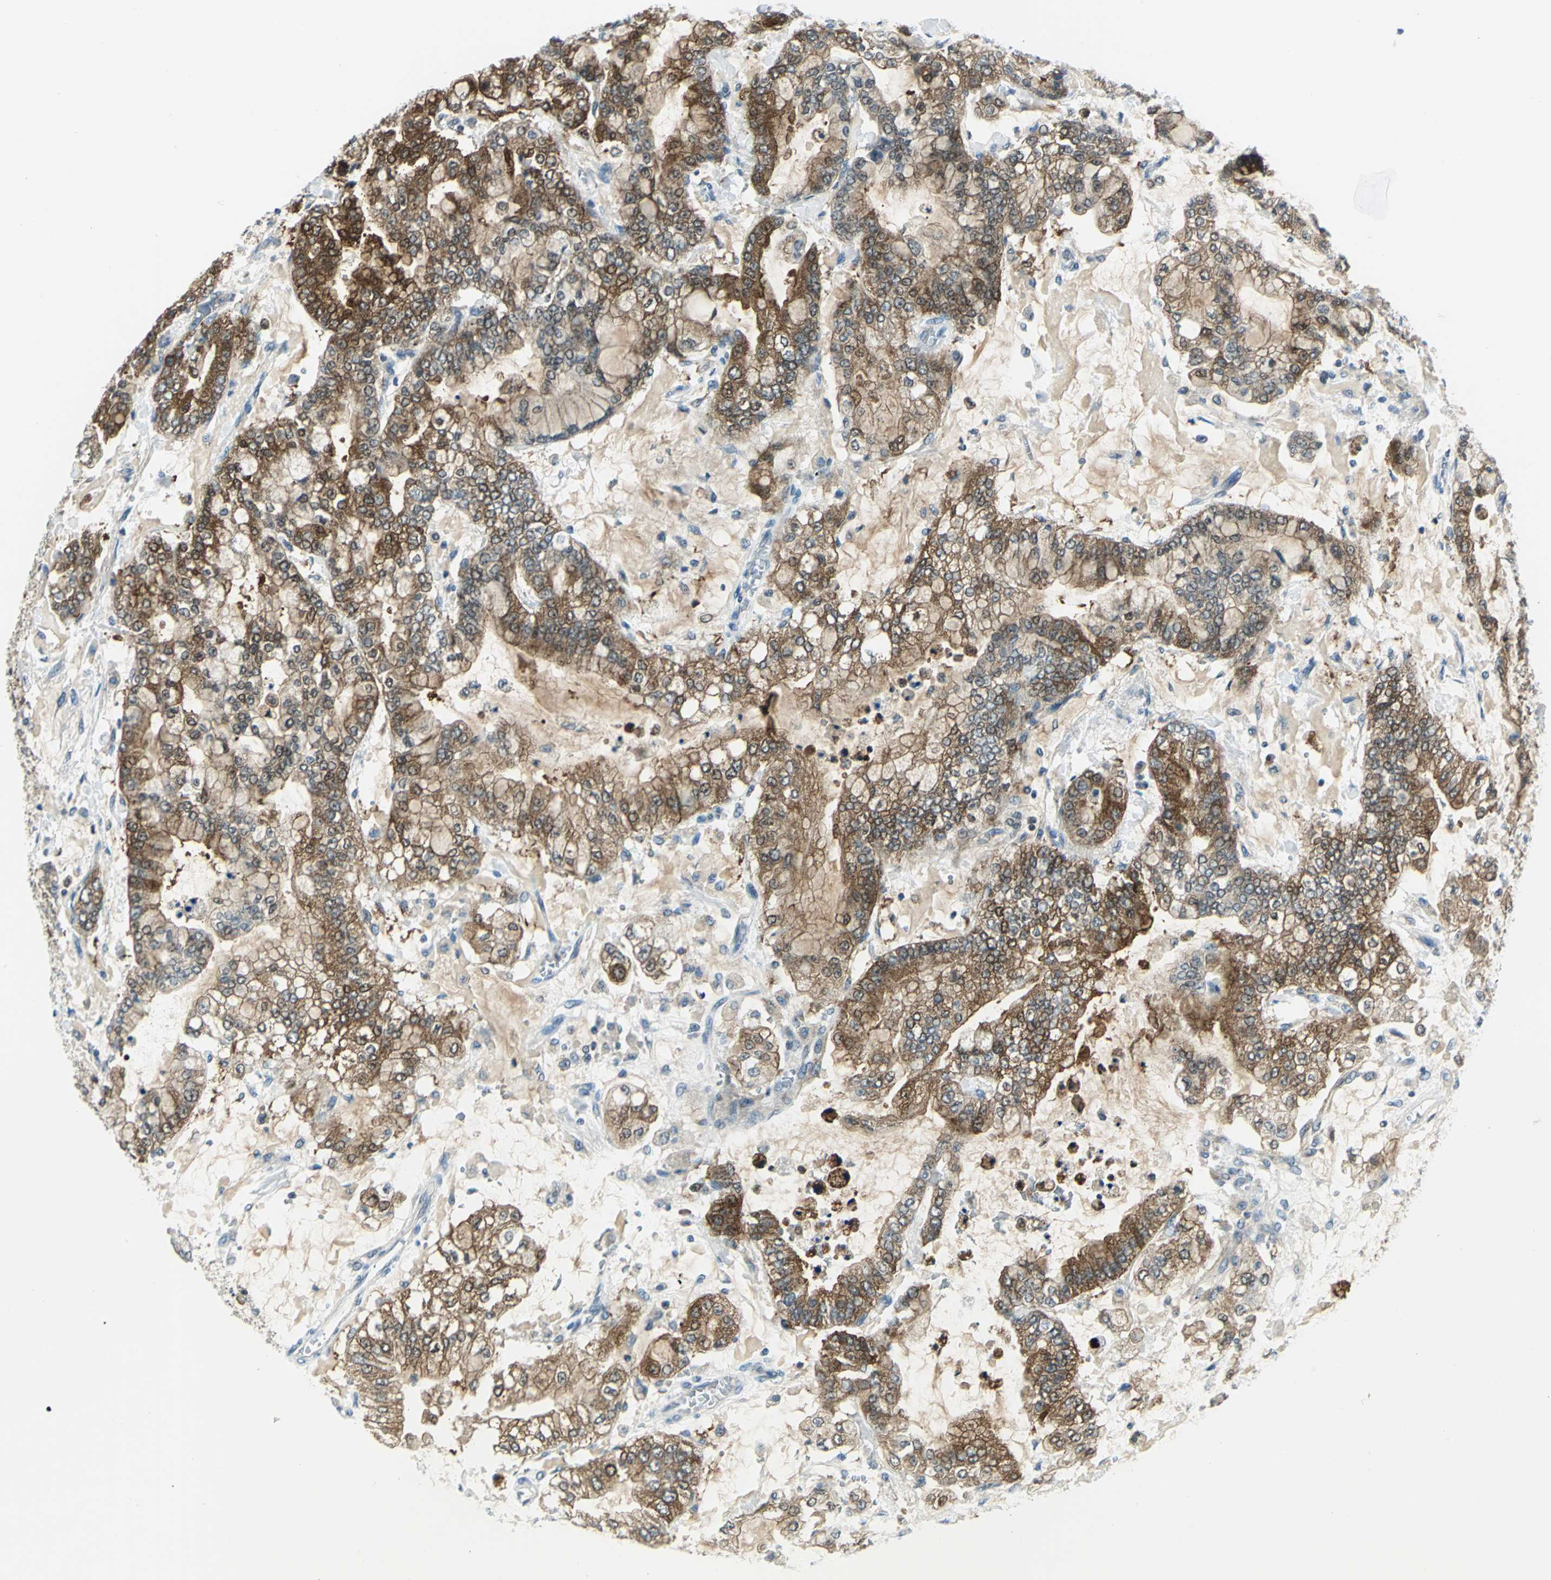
{"staining": {"intensity": "strong", "quantity": ">75%", "location": "cytoplasmic/membranous"}, "tissue": "stomach cancer", "cell_type": "Tumor cells", "image_type": "cancer", "snomed": [{"axis": "morphology", "description": "Adenocarcinoma, NOS"}, {"axis": "topography", "description": "Stomach"}], "caption": "Immunohistochemical staining of human stomach cancer (adenocarcinoma) displays strong cytoplasmic/membranous protein positivity in approximately >75% of tumor cells.", "gene": "ALDOA", "patient": {"sex": "male", "age": 76}}